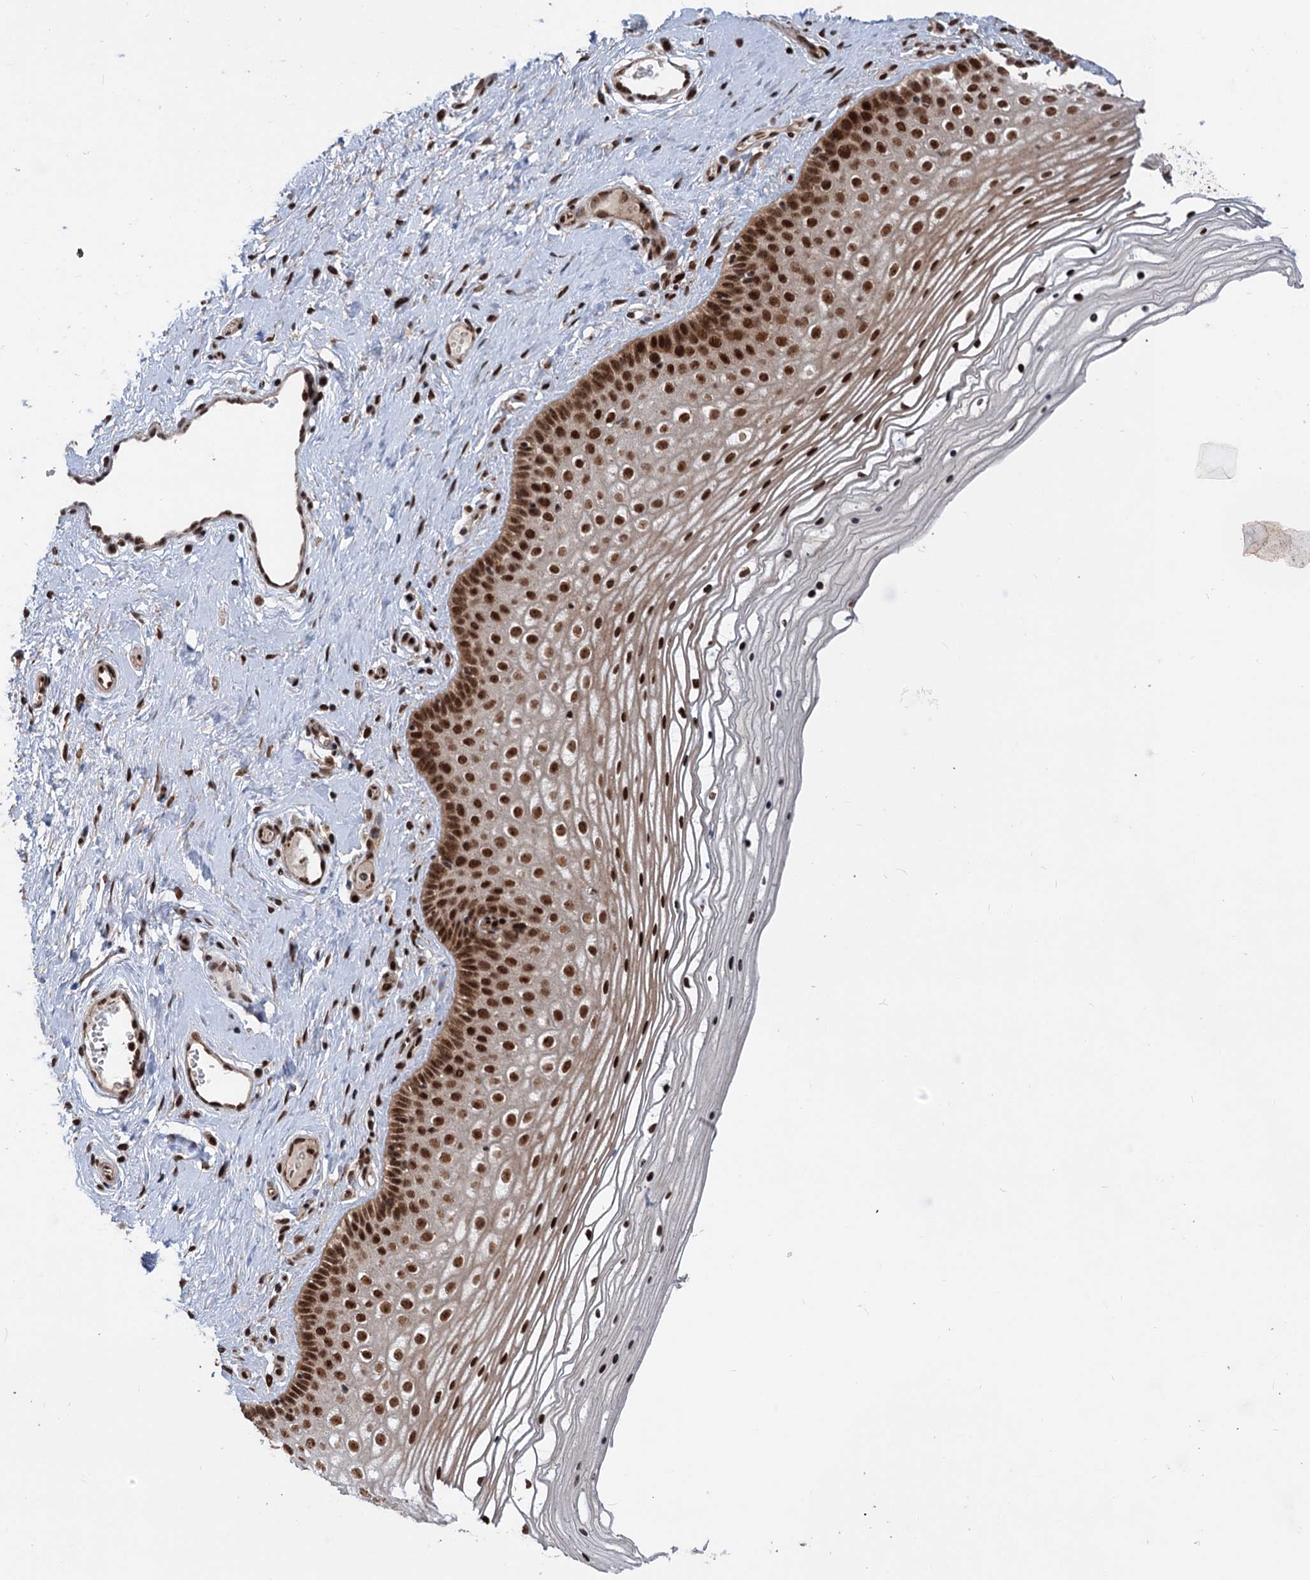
{"staining": {"intensity": "strong", "quantity": ">75%", "location": "nuclear"}, "tissue": "vagina", "cell_type": "Squamous epithelial cells", "image_type": "normal", "snomed": [{"axis": "morphology", "description": "Normal tissue, NOS"}, {"axis": "topography", "description": "Vagina"}], "caption": "A high amount of strong nuclear staining is appreciated in approximately >75% of squamous epithelial cells in unremarkable vagina. The staining was performed using DAB to visualize the protein expression in brown, while the nuclei were stained in blue with hematoxylin (Magnification: 20x).", "gene": "MAML1", "patient": {"sex": "female", "age": 46}}